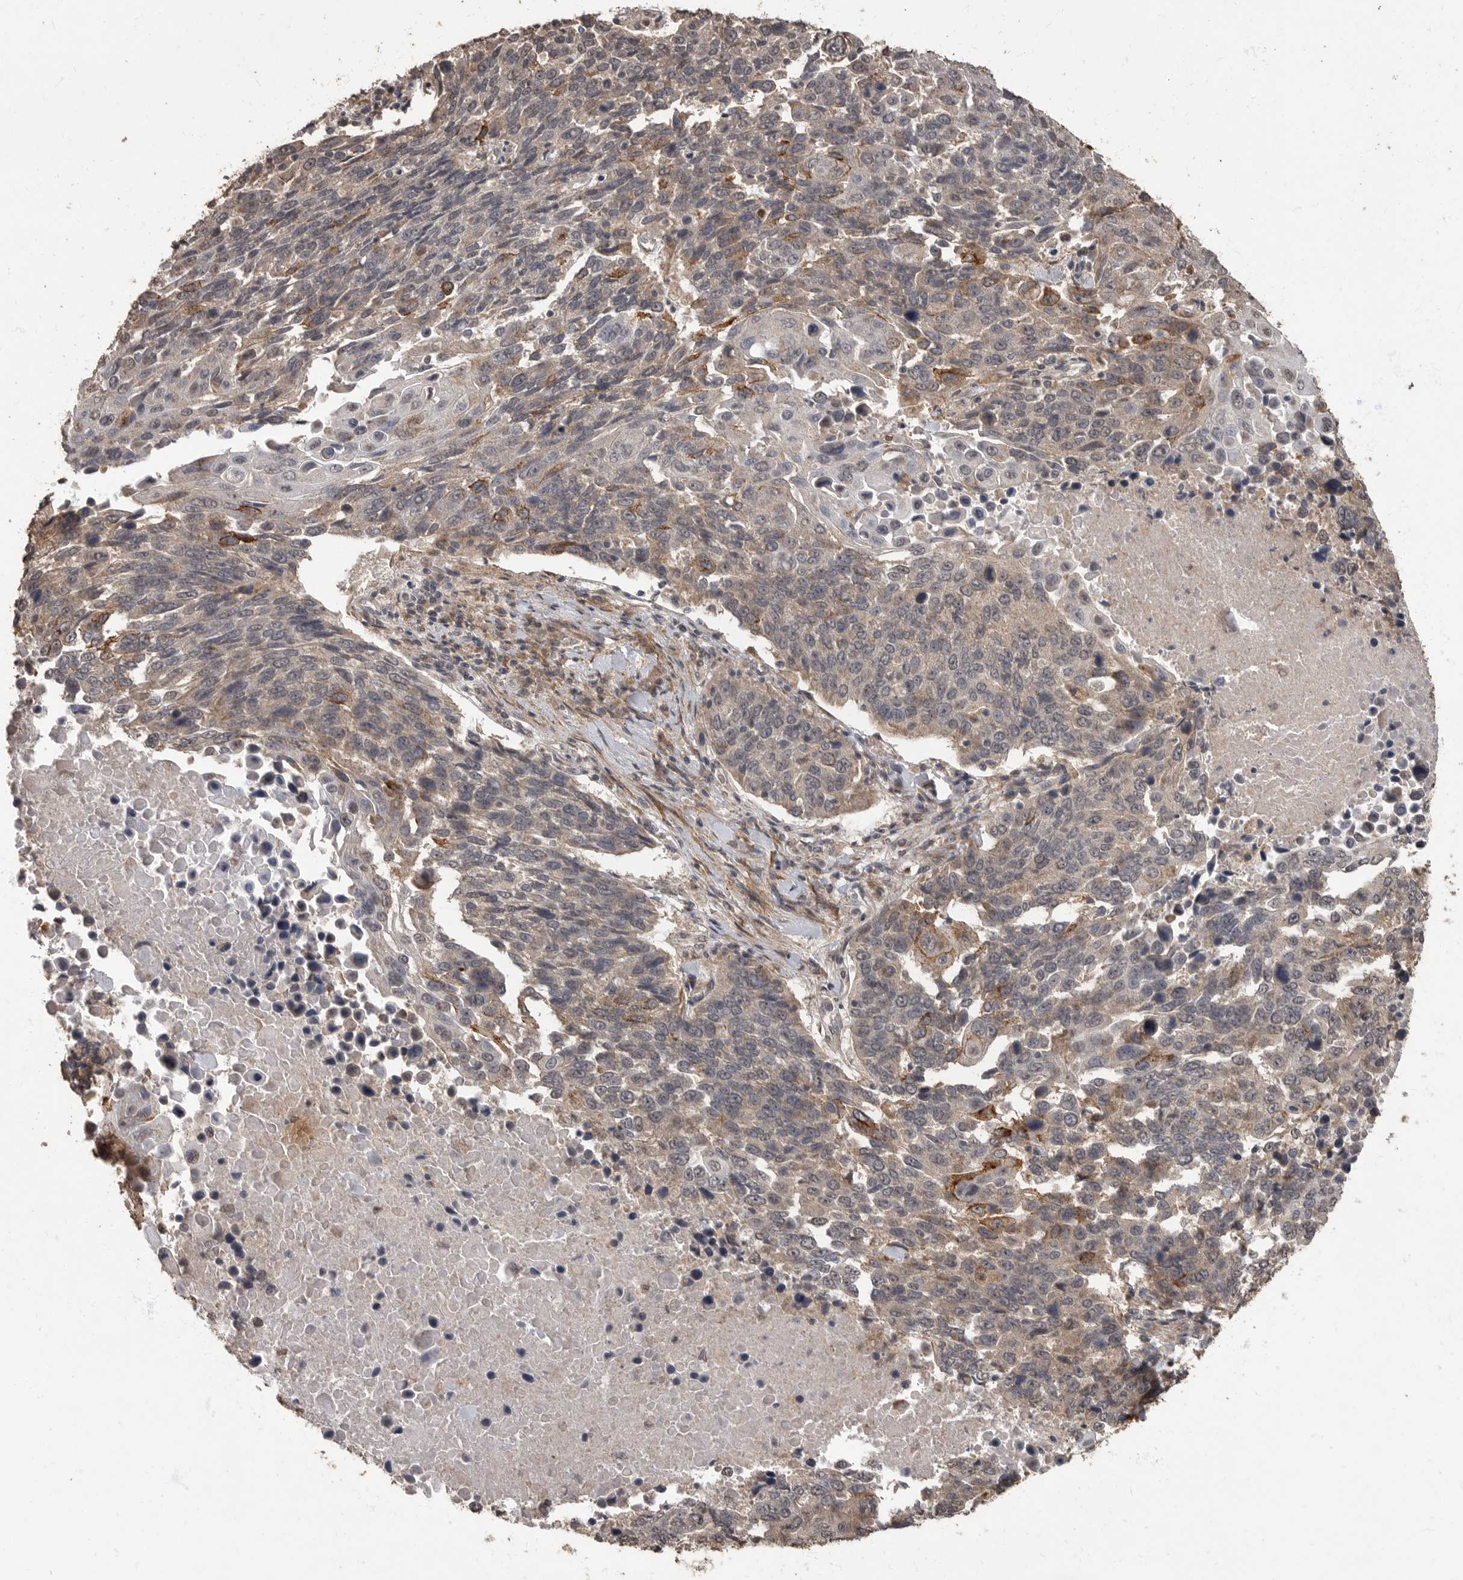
{"staining": {"intensity": "moderate", "quantity": "<25%", "location": "cytoplasmic/membranous"}, "tissue": "lung cancer", "cell_type": "Tumor cells", "image_type": "cancer", "snomed": [{"axis": "morphology", "description": "Squamous cell carcinoma, NOS"}, {"axis": "topography", "description": "Lung"}], "caption": "This photomicrograph exhibits immunohistochemistry (IHC) staining of lung cancer, with low moderate cytoplasmic/membranous expression in about <25% of tumor cells.", "gene": "MAFG", "patient": {"sex": "male", "age": 66}}